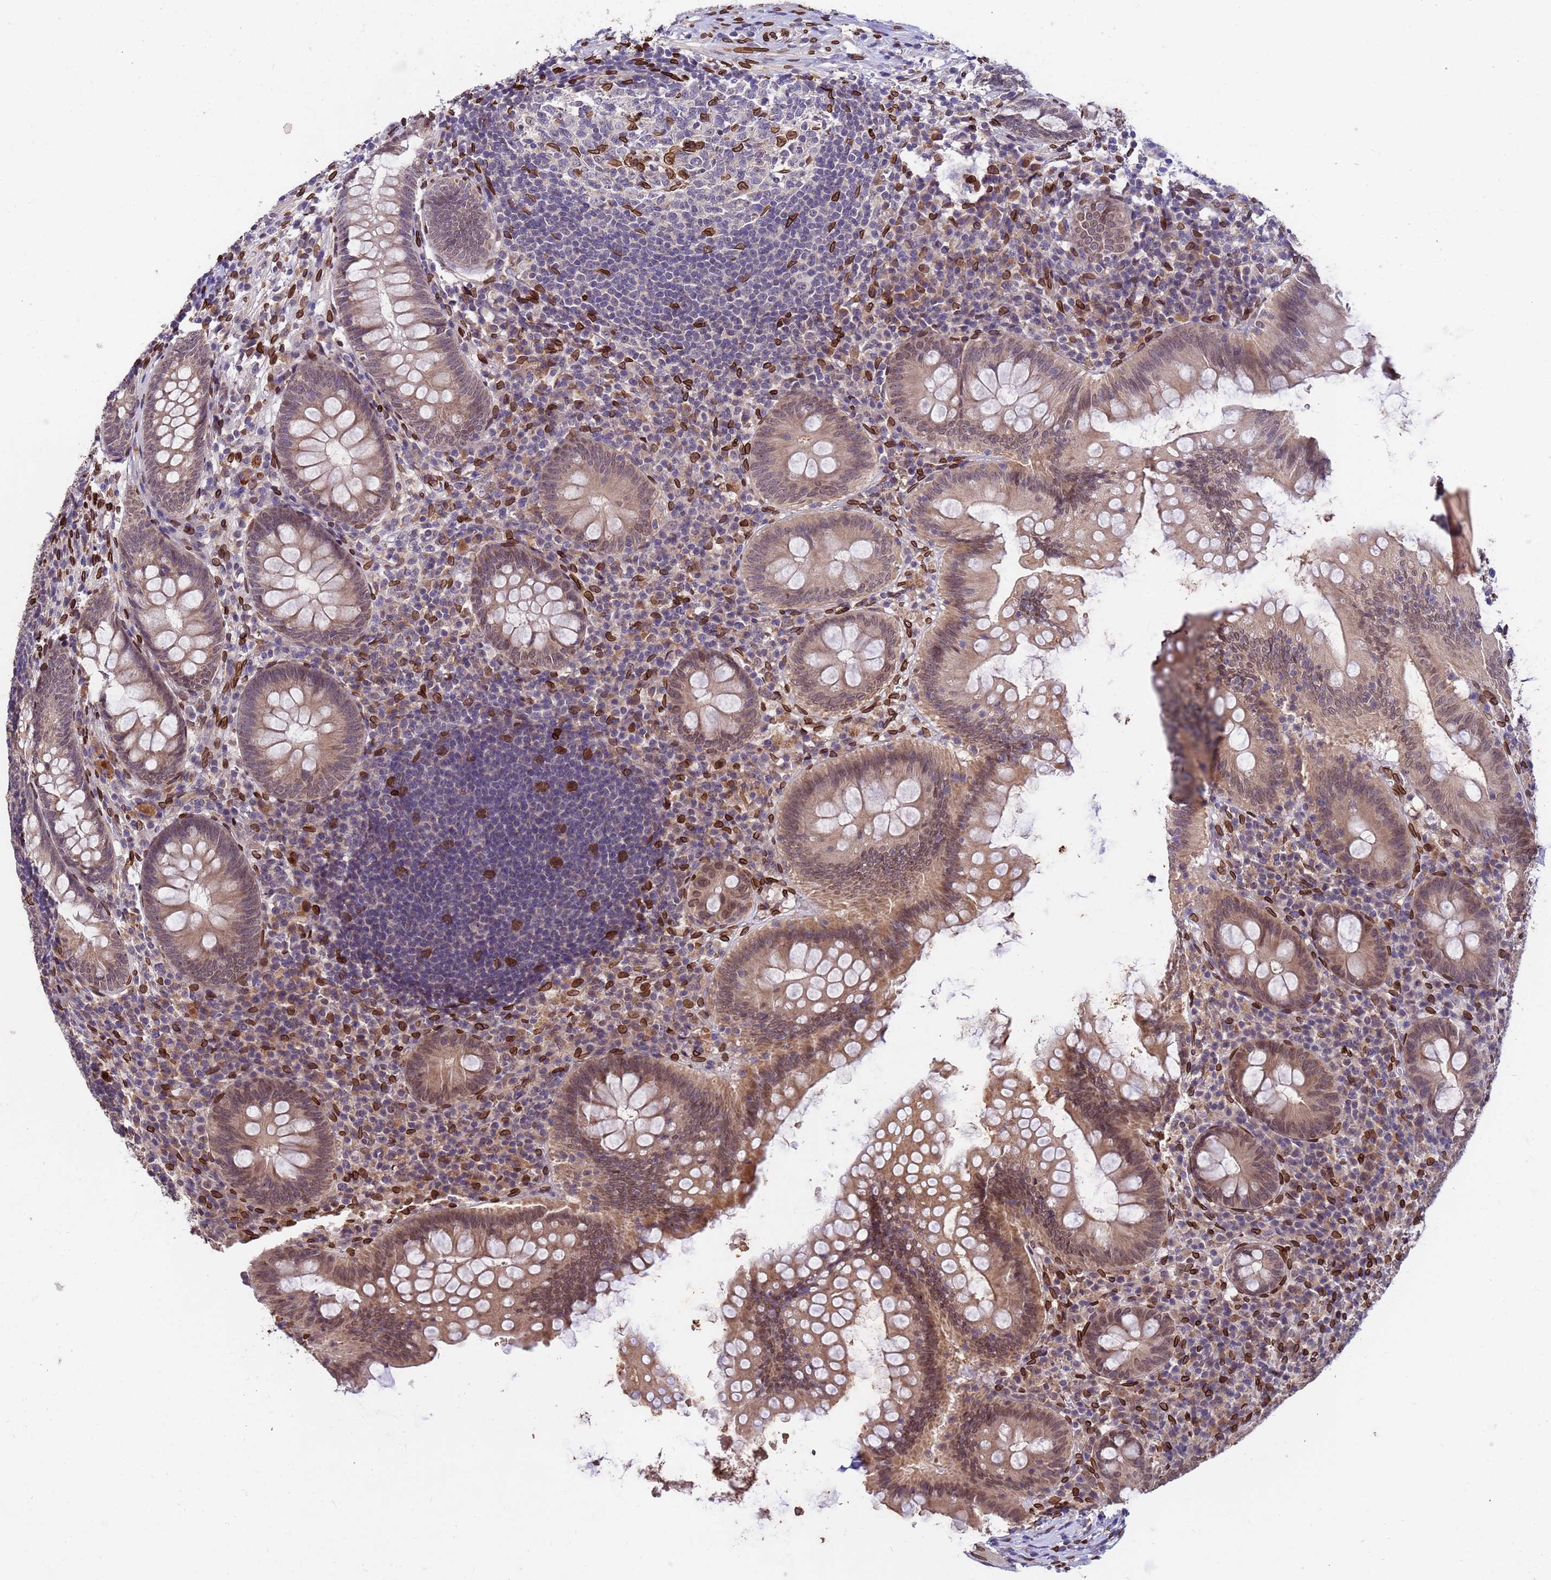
{"staining": {"intensity": "moderate", "quantity": "25%-75%", "location": "cytoplasmic/membranous,nuclear"}, "tissue": "appendix", "cell_type": "Glandular cells", "image_type": "normal", "snomed": [{"axis": "morphology", "description": "Normal tissue, NOS"}, {"axis": "topography", "description": "Appendix"}], "caption": "Appendix stained with immunohistochemistry (IHC) exhibits moderate cytoplasmic/membranous,nuclear staining in approximately 25%-75% of glandular cells. Nuclei are stained in blue.", "gene": "GPR135", "patient": {"sex": "male", "age": 56}}